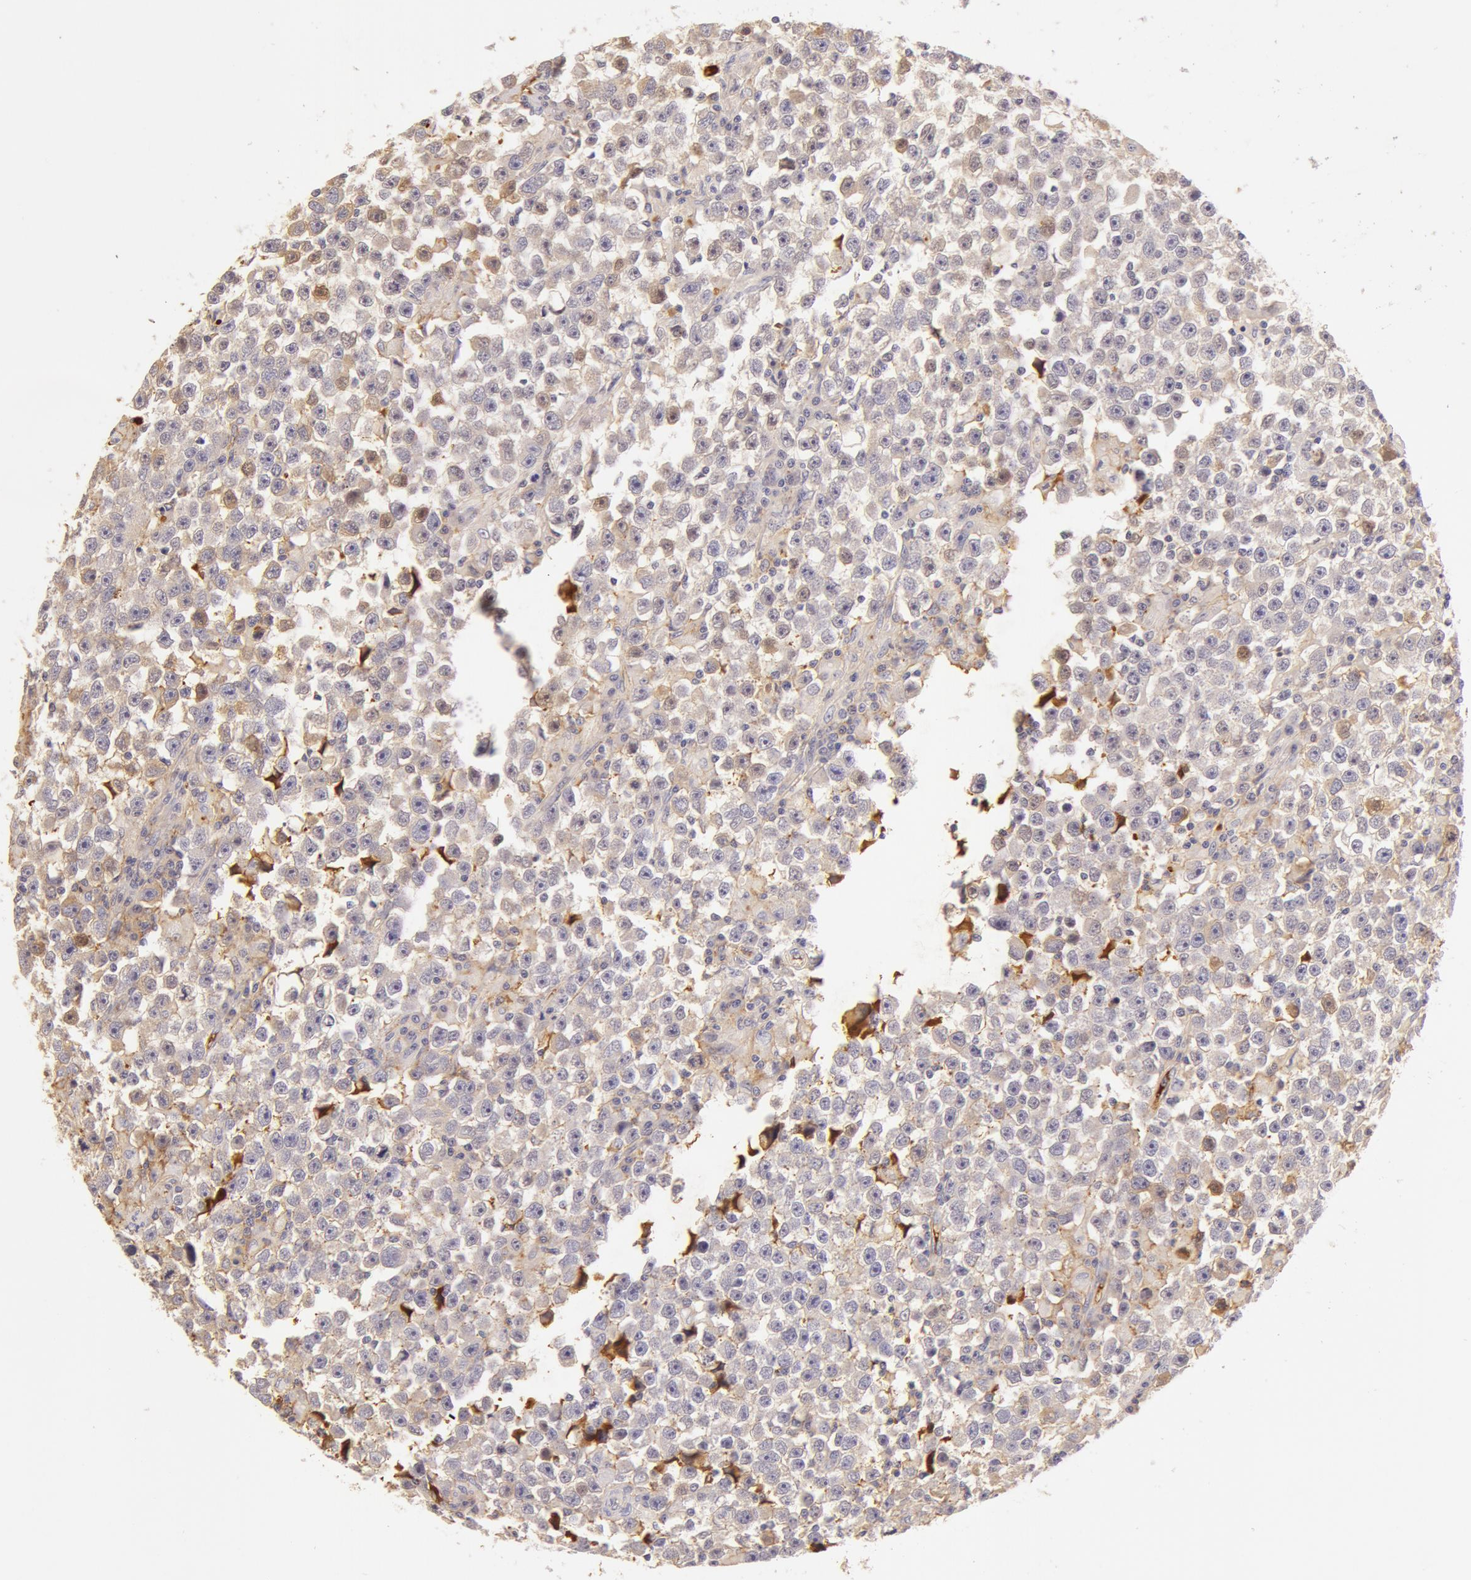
{"staining": {"intensity": "weak", "quantity": "<25%", "location": "cytoplasmic/membranous"}, "tissue": "testis cancer", "cell_type": "Tumor cells", "image_type": "cancer", "snomed": [{"axis": "morphology", "description": "Seminoma, NOS"}, {"axis": "topography", "description": "Testis"}], "caption": "A high-resolution image shows immunohistochemistry (IHC) staining of testis seminoma, which displays no significant positivity in tumor cells.", "gene": "AHSG", "patient": {"sex": "male", "age": 33}}